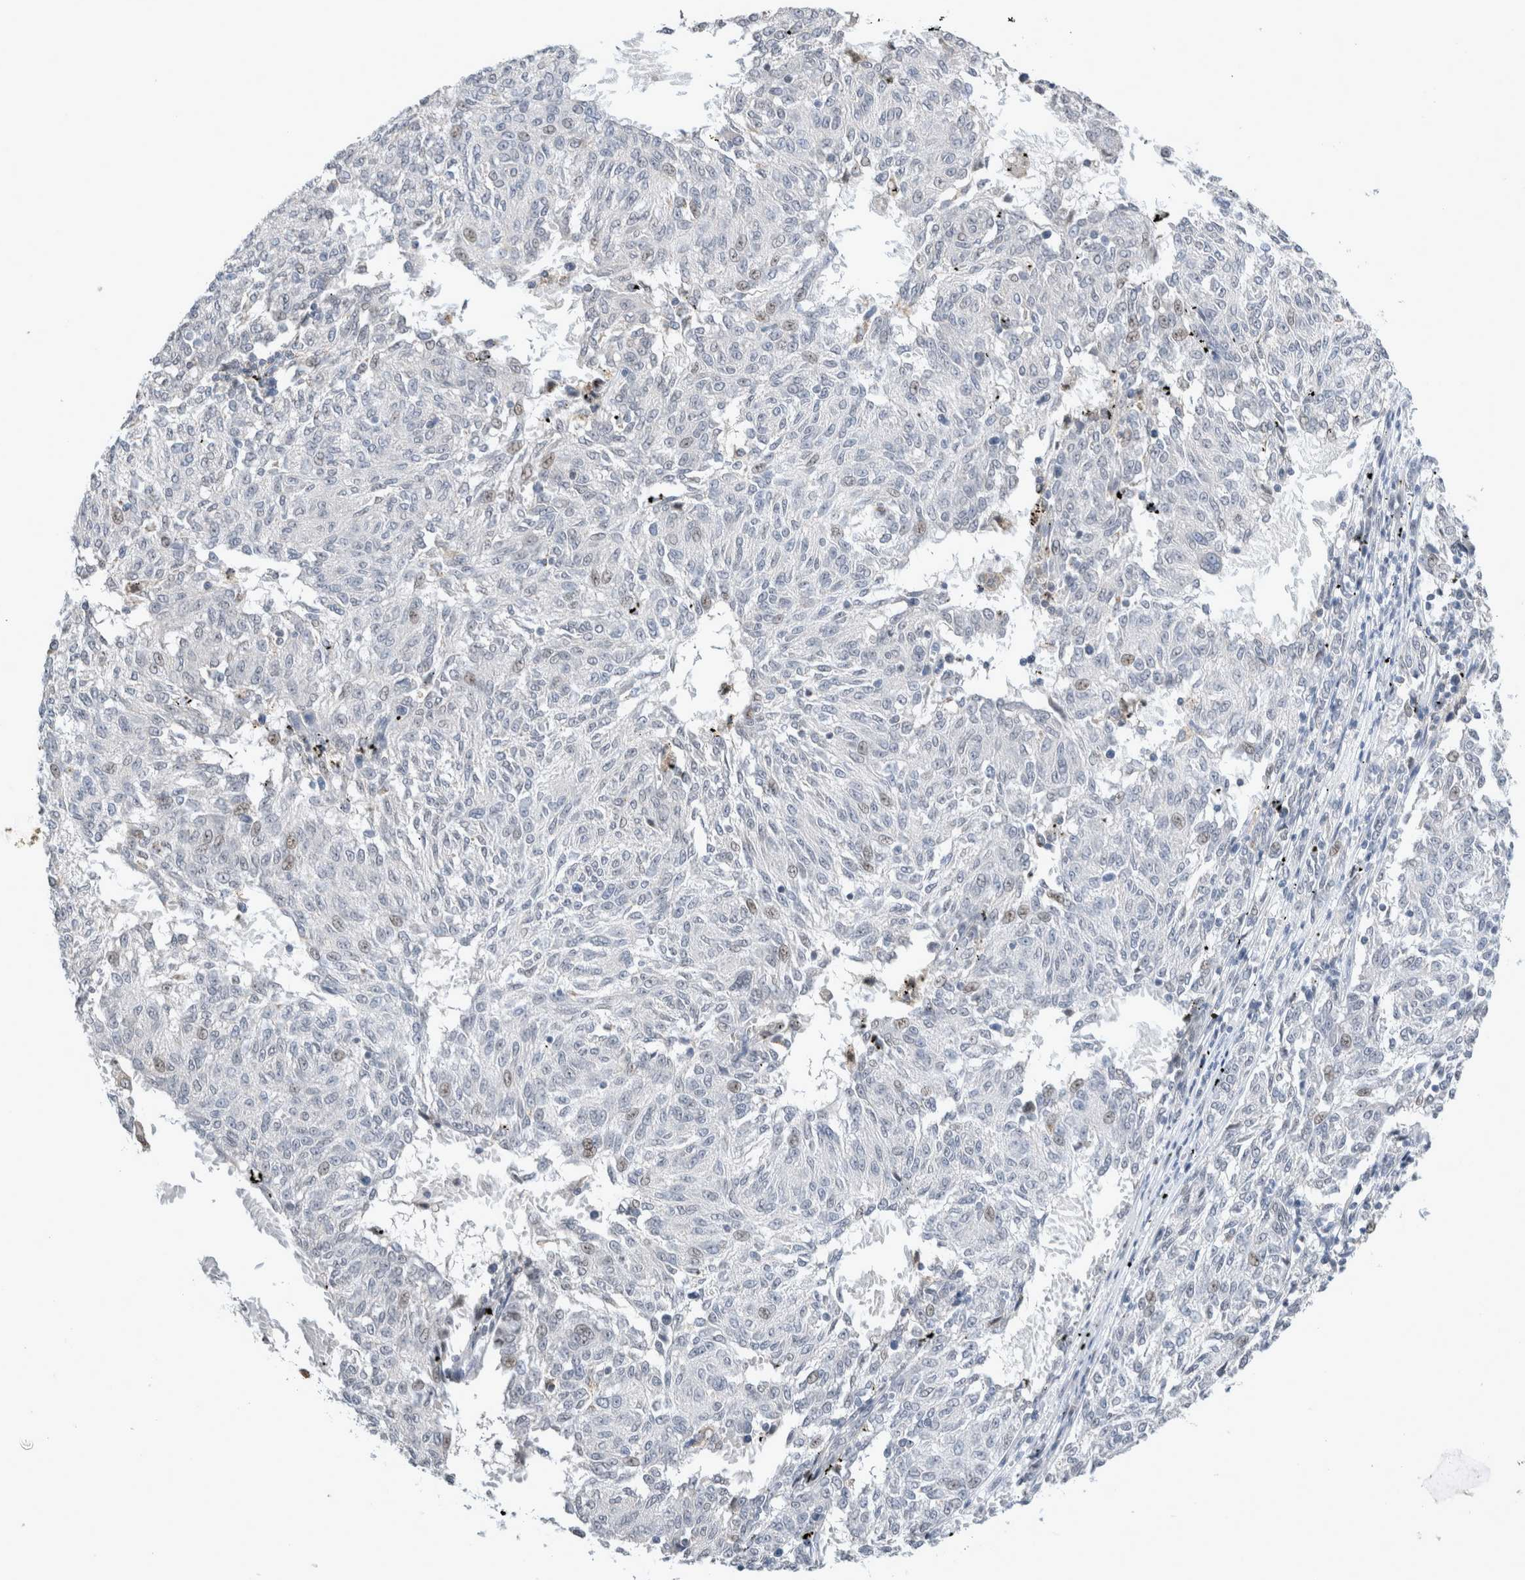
{"staining": {"intensity": "weak", "quantity": "<25%", "location": "cytoplasmic/membranous"}, "tissue": "melanoma", "cell_type": "Tumor cells", "image_type": "cancer", "snomed": [{"axis": "morphology", "description": "Malignant melanoma, NOS"}, {"axis": "topography", "description": "Skin"}], "caption": "Image shows no protein positivity in tumor cells of malignant melanoma tissue. (DAB (3,3'-diaminobenzidine) immunohistochemistry (IHC) with hematoxylin counter stain).", "gene": "AGMAT", "patient": {"sex": "female", "age": 72}}